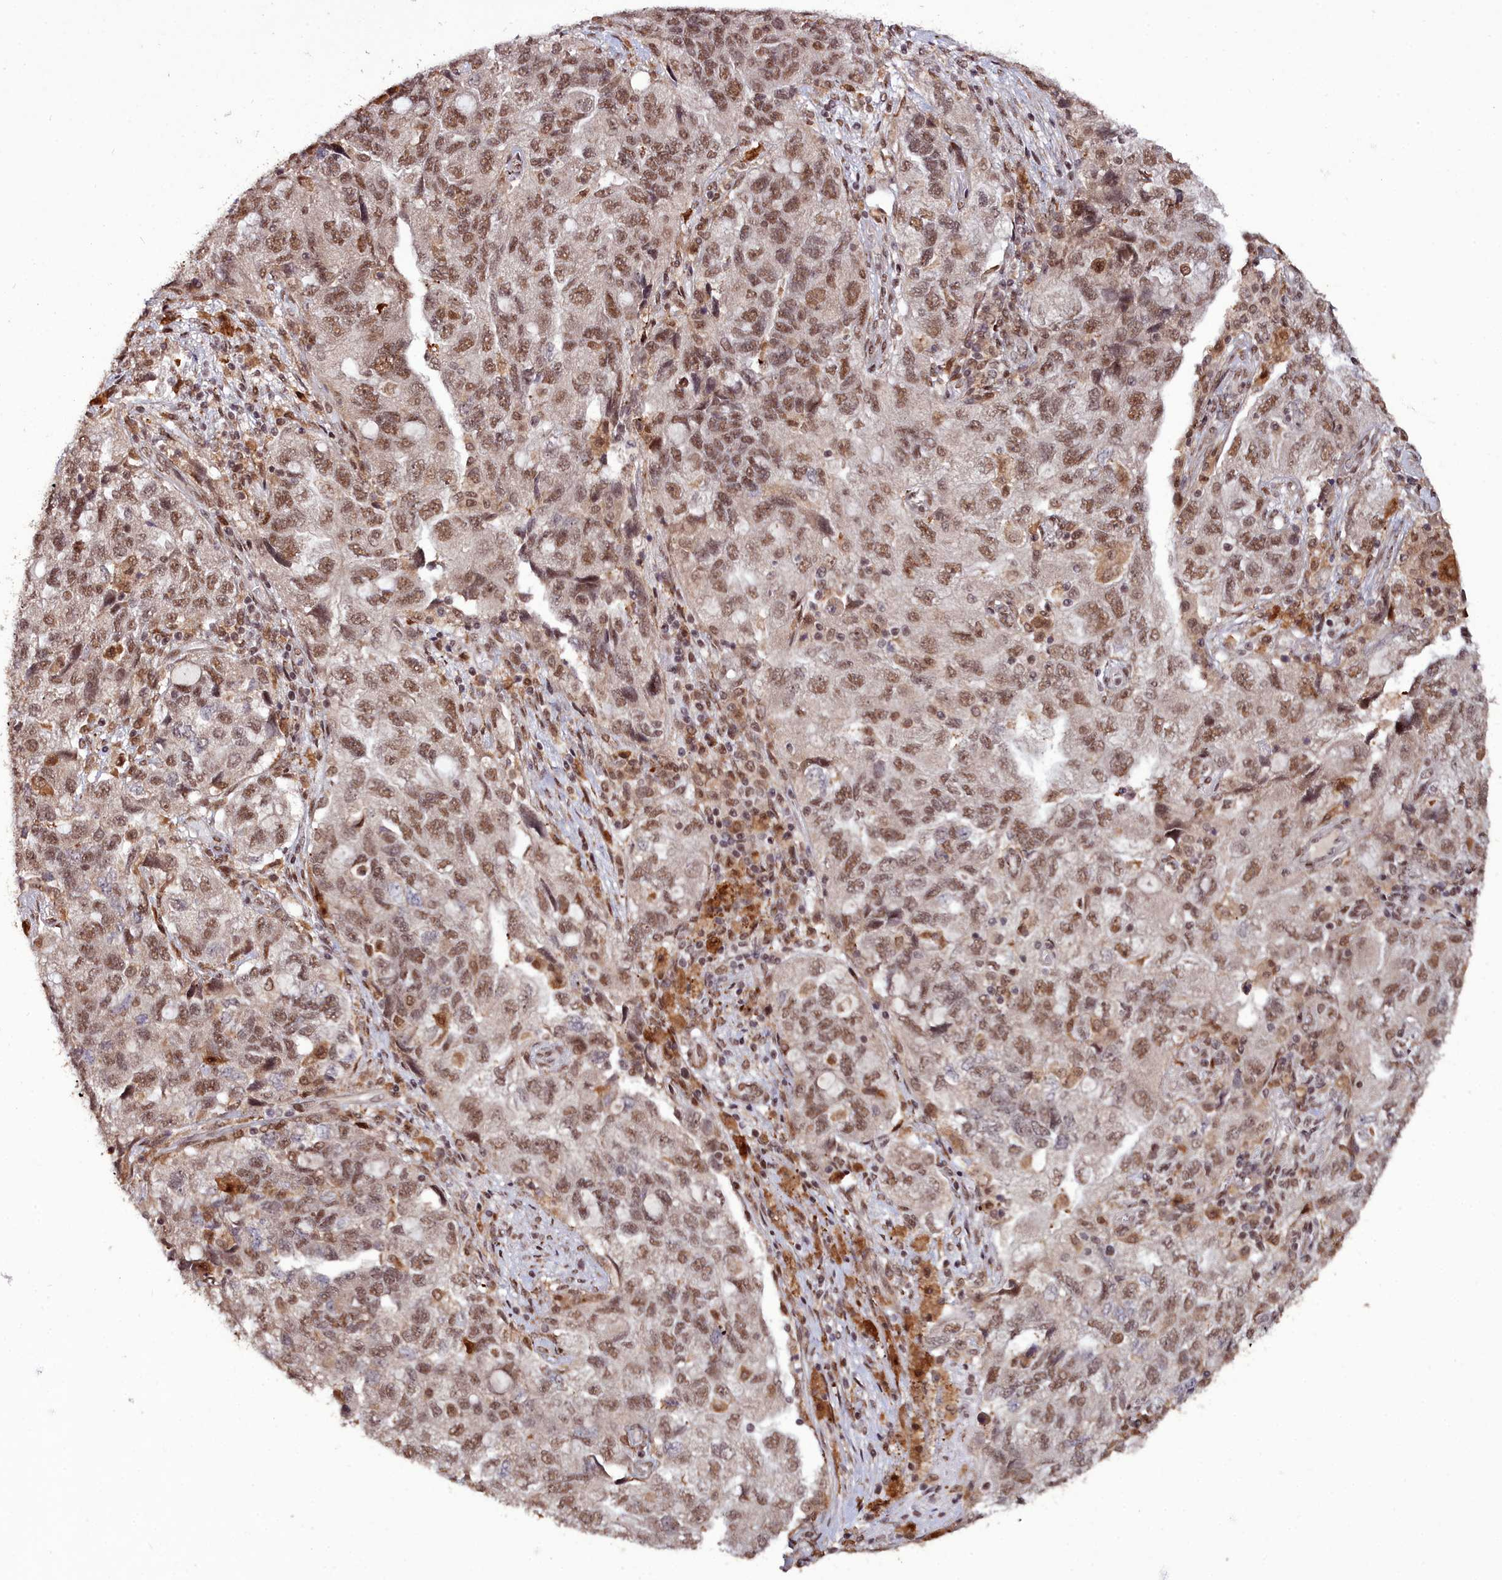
{"staining": {"intensity": "strong", "quantity": ">75%", "location": "nuclear"}, "tissue": "ovarian cancer", "cell_type": "Tumor cells", "image_type": "cancer", "snomed": [{"axis": "morphology", "description": "Carcinoma, NOS"}, {"axis": "morphology", "description": "Cystadenocarcinoma, serous, NOS"}, {"axis": "topography", "description": "Ovary"}], "caption": "Ovarian carcinoma was stained to show a protein in brown. There is high levels of strong nuclear expression in approximately >75% of tumor cells. Immunohistochemistry (ihc) stains the protein in brown and the nuclei are stained blue.", "gene": "CXXC1", "patient": {"sex": "female", "age": 69}}